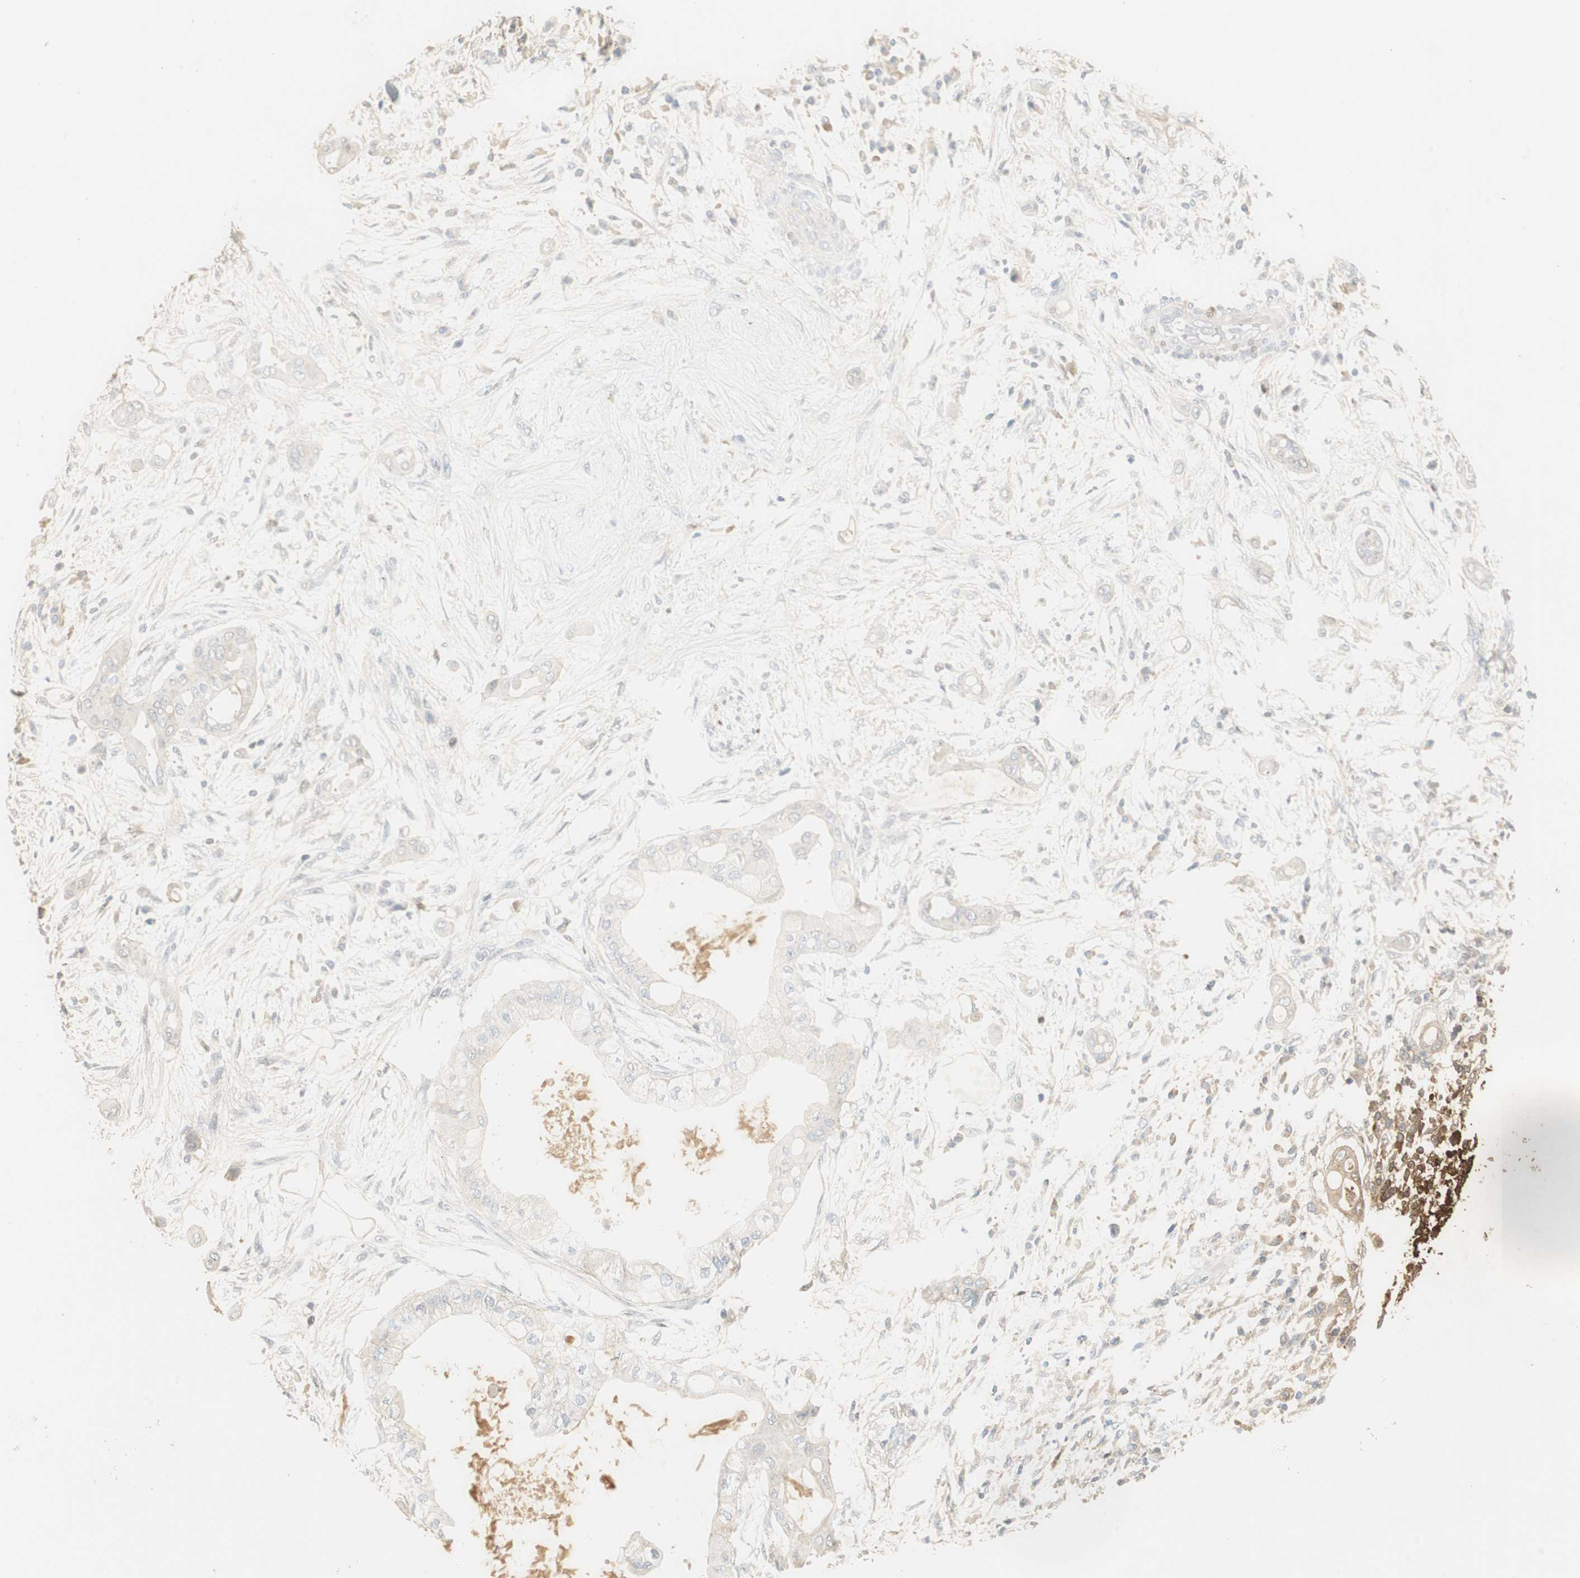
{"staining": {"intensity": "negative", "quantity": "none", "location": "none"}, "tissue": "pancreatic cancer", "cell_type": "Tumor cells", "image_type": "cancer", "snomed": [{"axis": "morphology", "description": "Adenocarcinoma, NOS"}, {"axis": "morphology", "description": "Adenocarcinoma, metastatic, NOS"}, {"axis": "topography", "description": "Lymph node"}, {"axis": "topography", "description": "Pancreas"}, {"axis": "topography", "description": "Duodenum"}], "caption": "DAB immunohistochemical staining of pancreatic adenocarcinoma reveals no significant expression in tumor cells.", "gene": "RUNX2", "patient": {"sex": "female", "age": 64}}